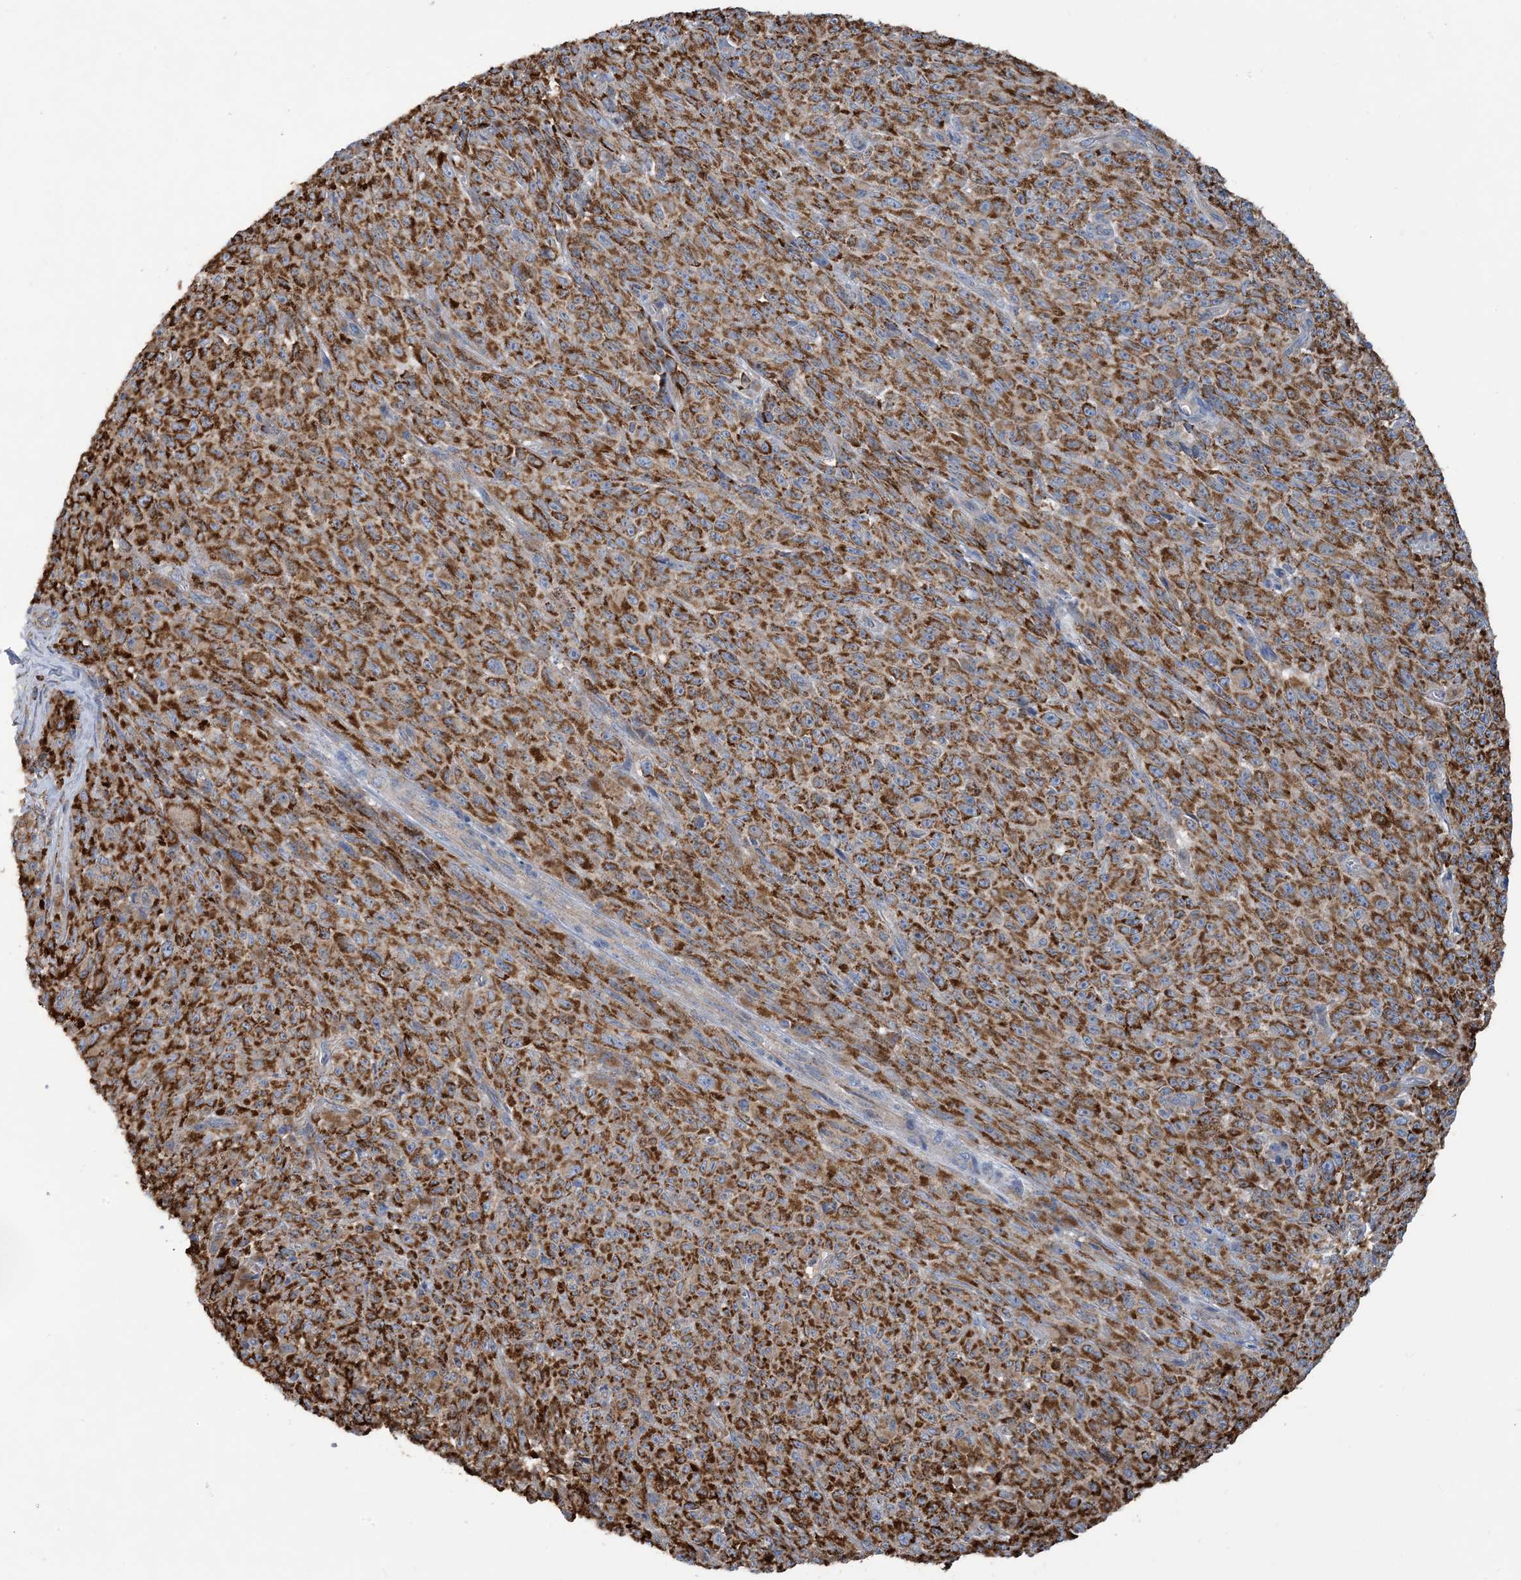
{"staining": {"intensity": "strong", "quantity": ">75%", "location": "cytoplasmic/membranous"}, "tissue": "melanoma", "cell_type": "Tumor cells", "image_type": "cancer", "snomed": [{"axis": "morphology", "description": "Malignant melanoma, NOS"}, {"axis": "topography", "description": "Skin"}], "caption": "Immunohistochemical staining of melanoma exhibits high levels of strong cytoplasmic/membranous positivity in about >75% of tumor cells.", "gene": "PHOSPHO2", "patient": {"sex": "female", "age": 82}}